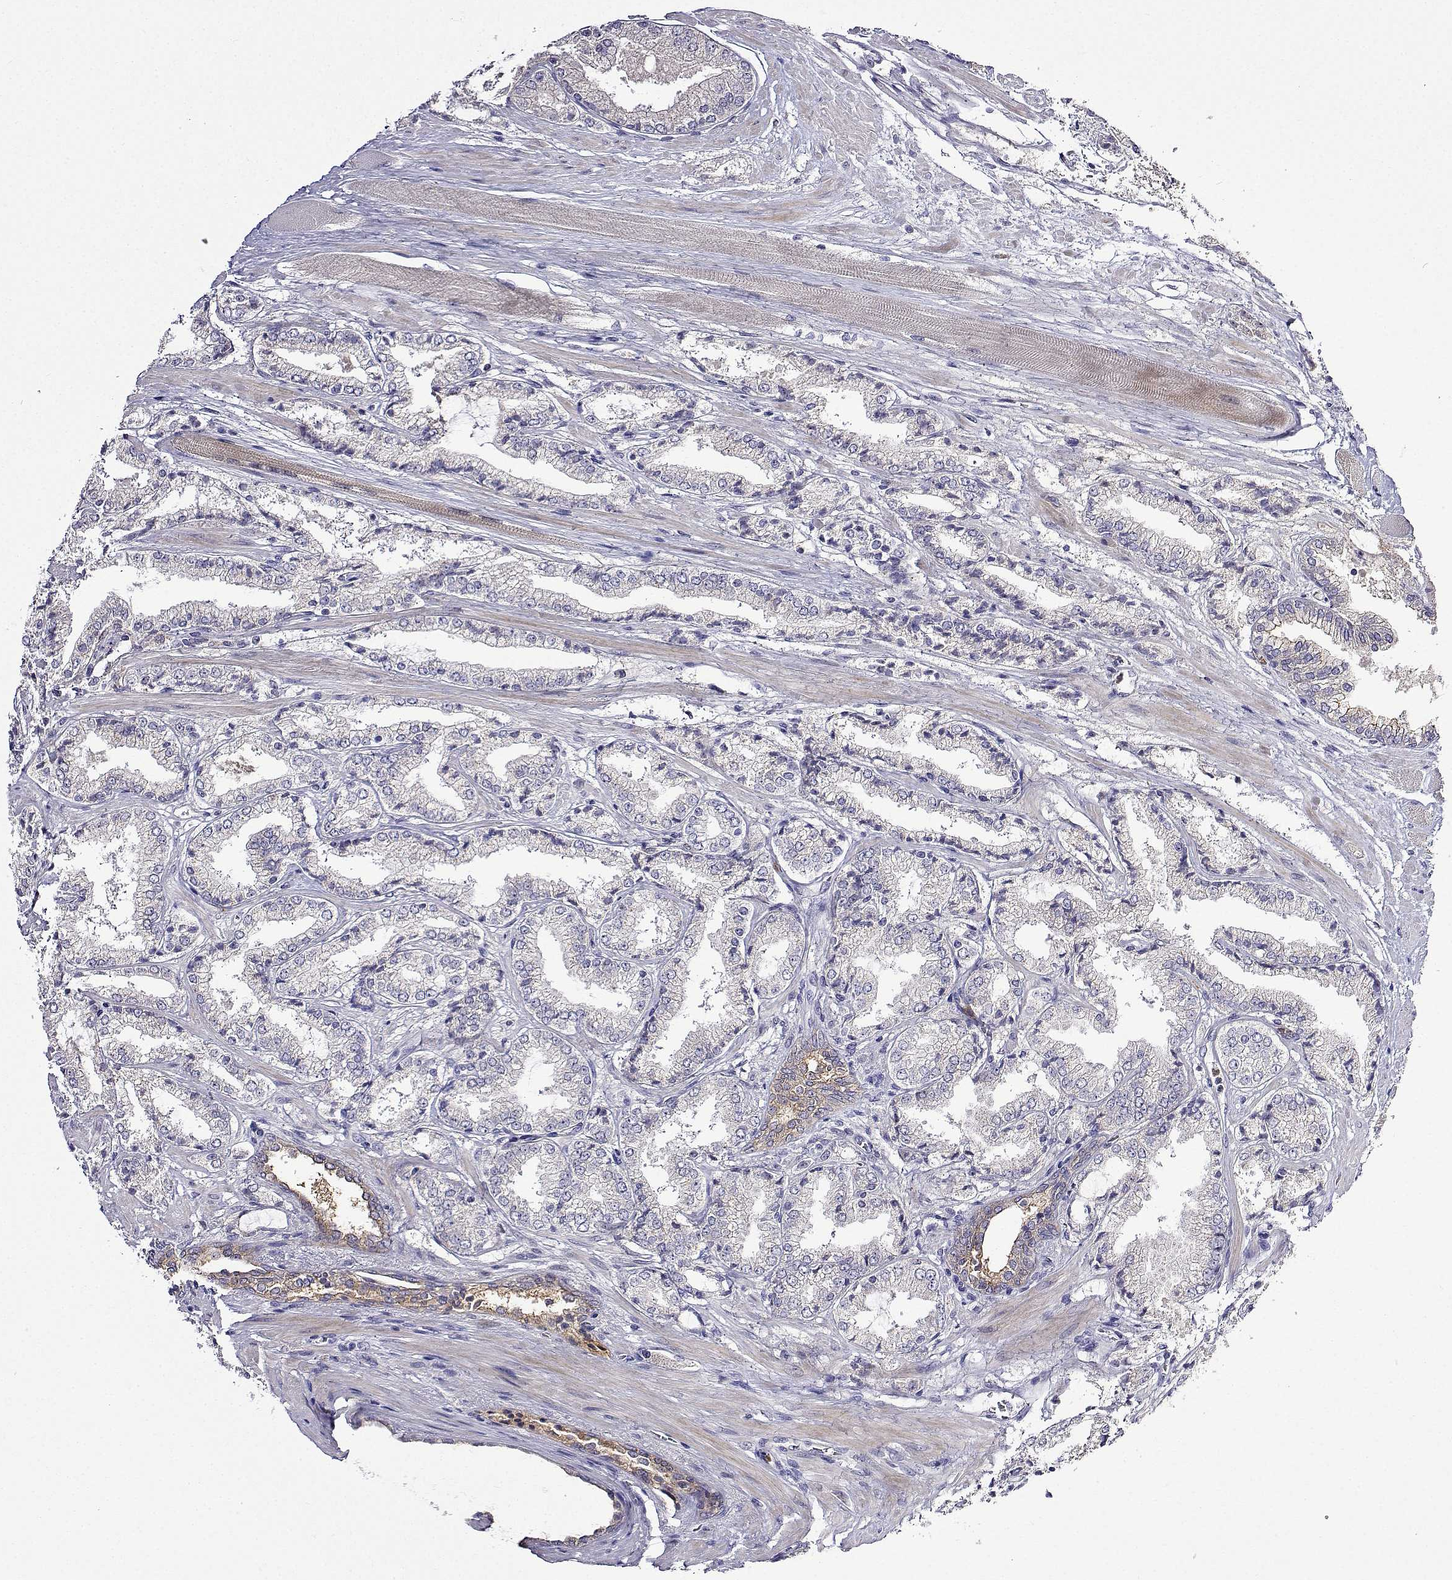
{"staining": {"intensity": "negative", "quantity": "none", "location": "none"}, "tissue": "prostate cancer", "cell_type": "Tumor cells", "image_type": "cancer", "snomed": [{"axis": "morphology", "description": "Adenocarcinoma, High grade"}, {"axis": "topography", "description": "Prostate"}], "caption": "The histopathology image reveals no staining of tumor cells in prostate cancer (adenocarcinoma (high-grade)).", "gene": "SULT2A1", "patient": {"sex": "male", "age": 64}}